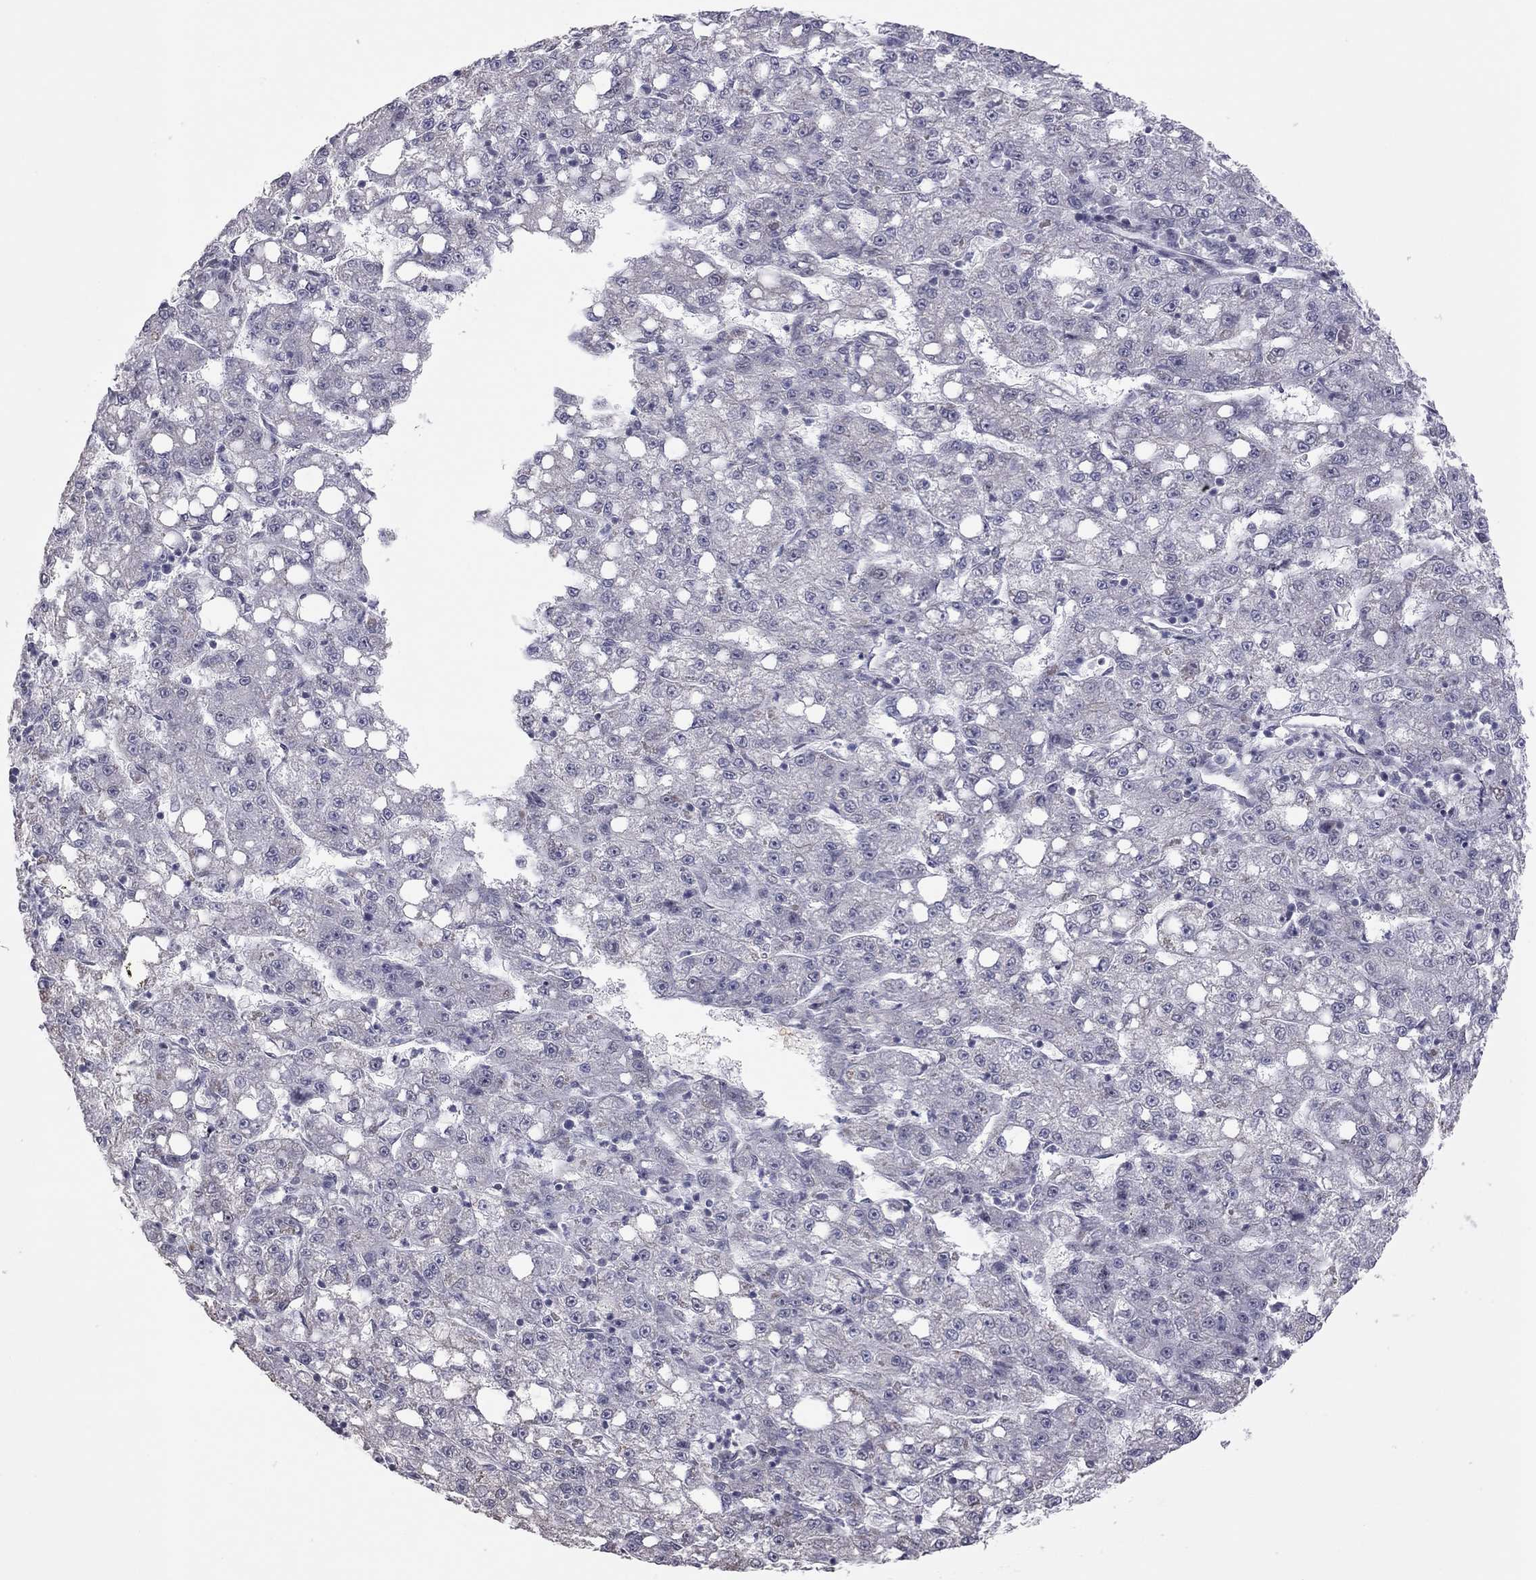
{"staining": {"intensity": "negative", "quantity": "none", "location": "none"}, "tissue": "liver cancer", "cell_type": "Tumor cells", "image_type": "cancer", "snomed": [{"axis": "morphology", "description": "Carcinoma, Hepatocellular, NOS"}, {"axis": "topography", "description": "Liver"}], "caption": "IHC of hepatocellular carcinoma (liver) exhibits no expression in tumor cells.", "gene": "MC3R", "patient": {"sex": "female", "age": 65}}